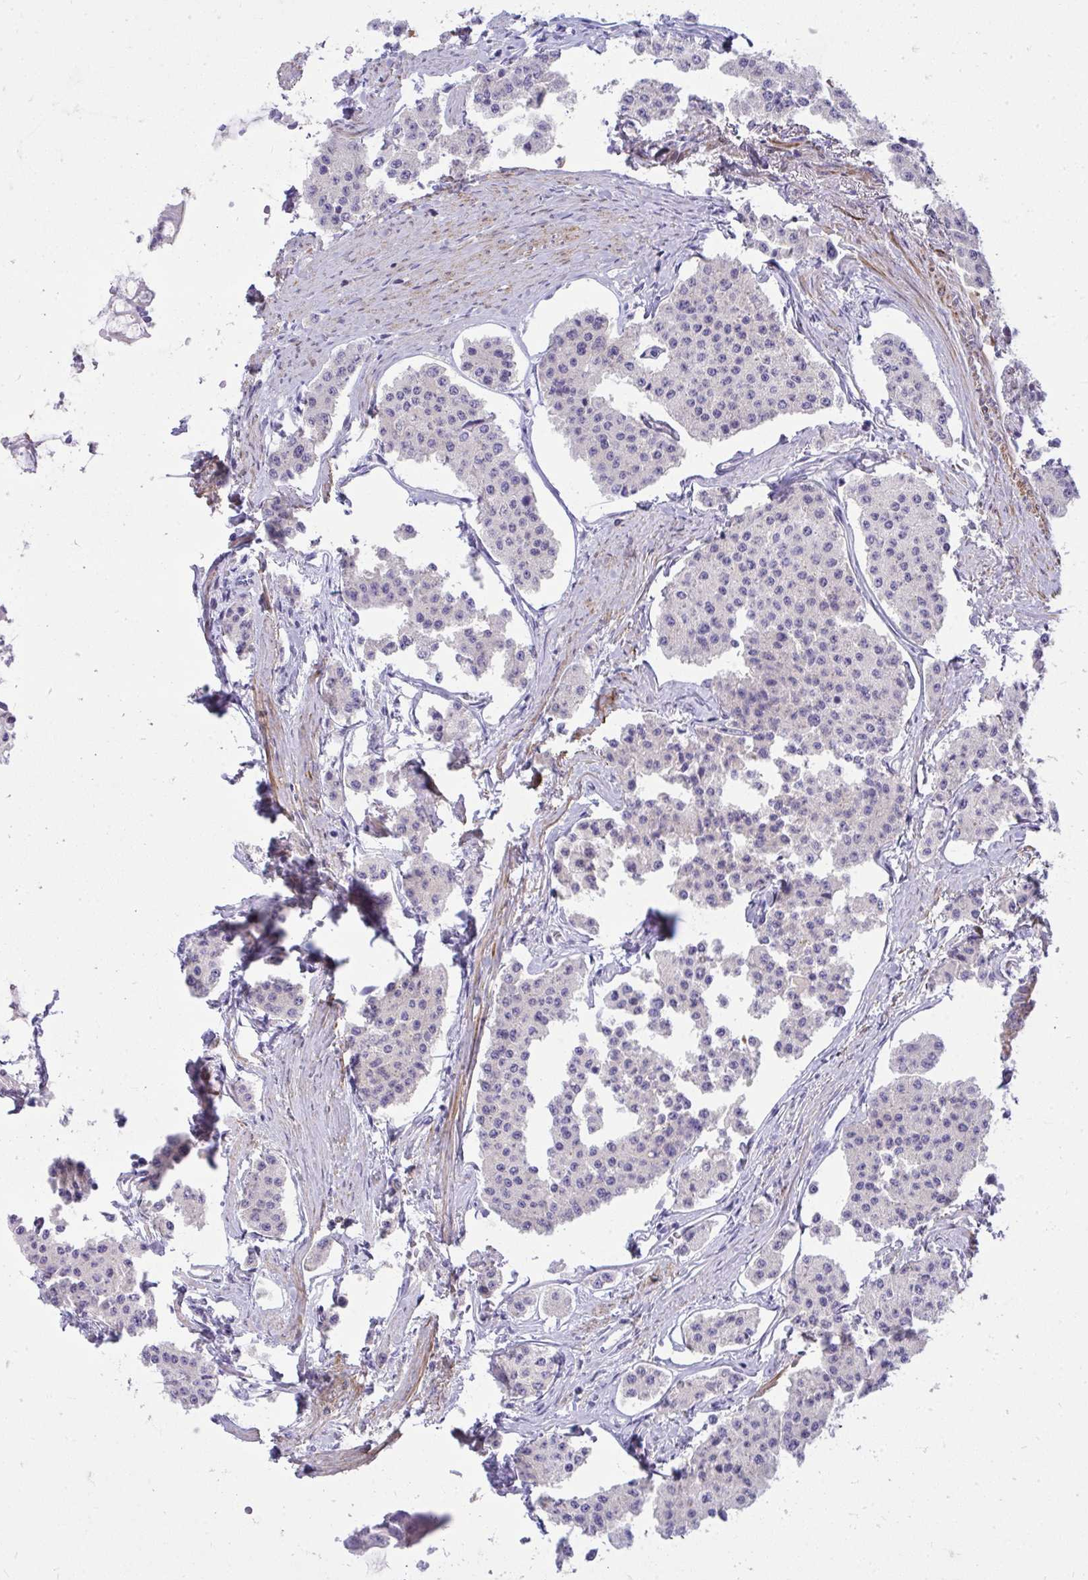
{"staining": {"intensity": "negative", "quantity": "none", "location": "none"}, "tissue": "carcinoid", "cell_type": "Tumor cells", "image_type": "cancer", "snomed": [{"axis": "morphology", "description": "Carcinoid, malignant, NOS"}, {"axis": "topography", "description": "Small intestine"}], "caption": "Tumor cells are negative for protein expression in human carcinoid (malignant). (DAB IHC, high magnification).", "gene": "PIGZ", "patient": {"sex": "female", "age": 65}}